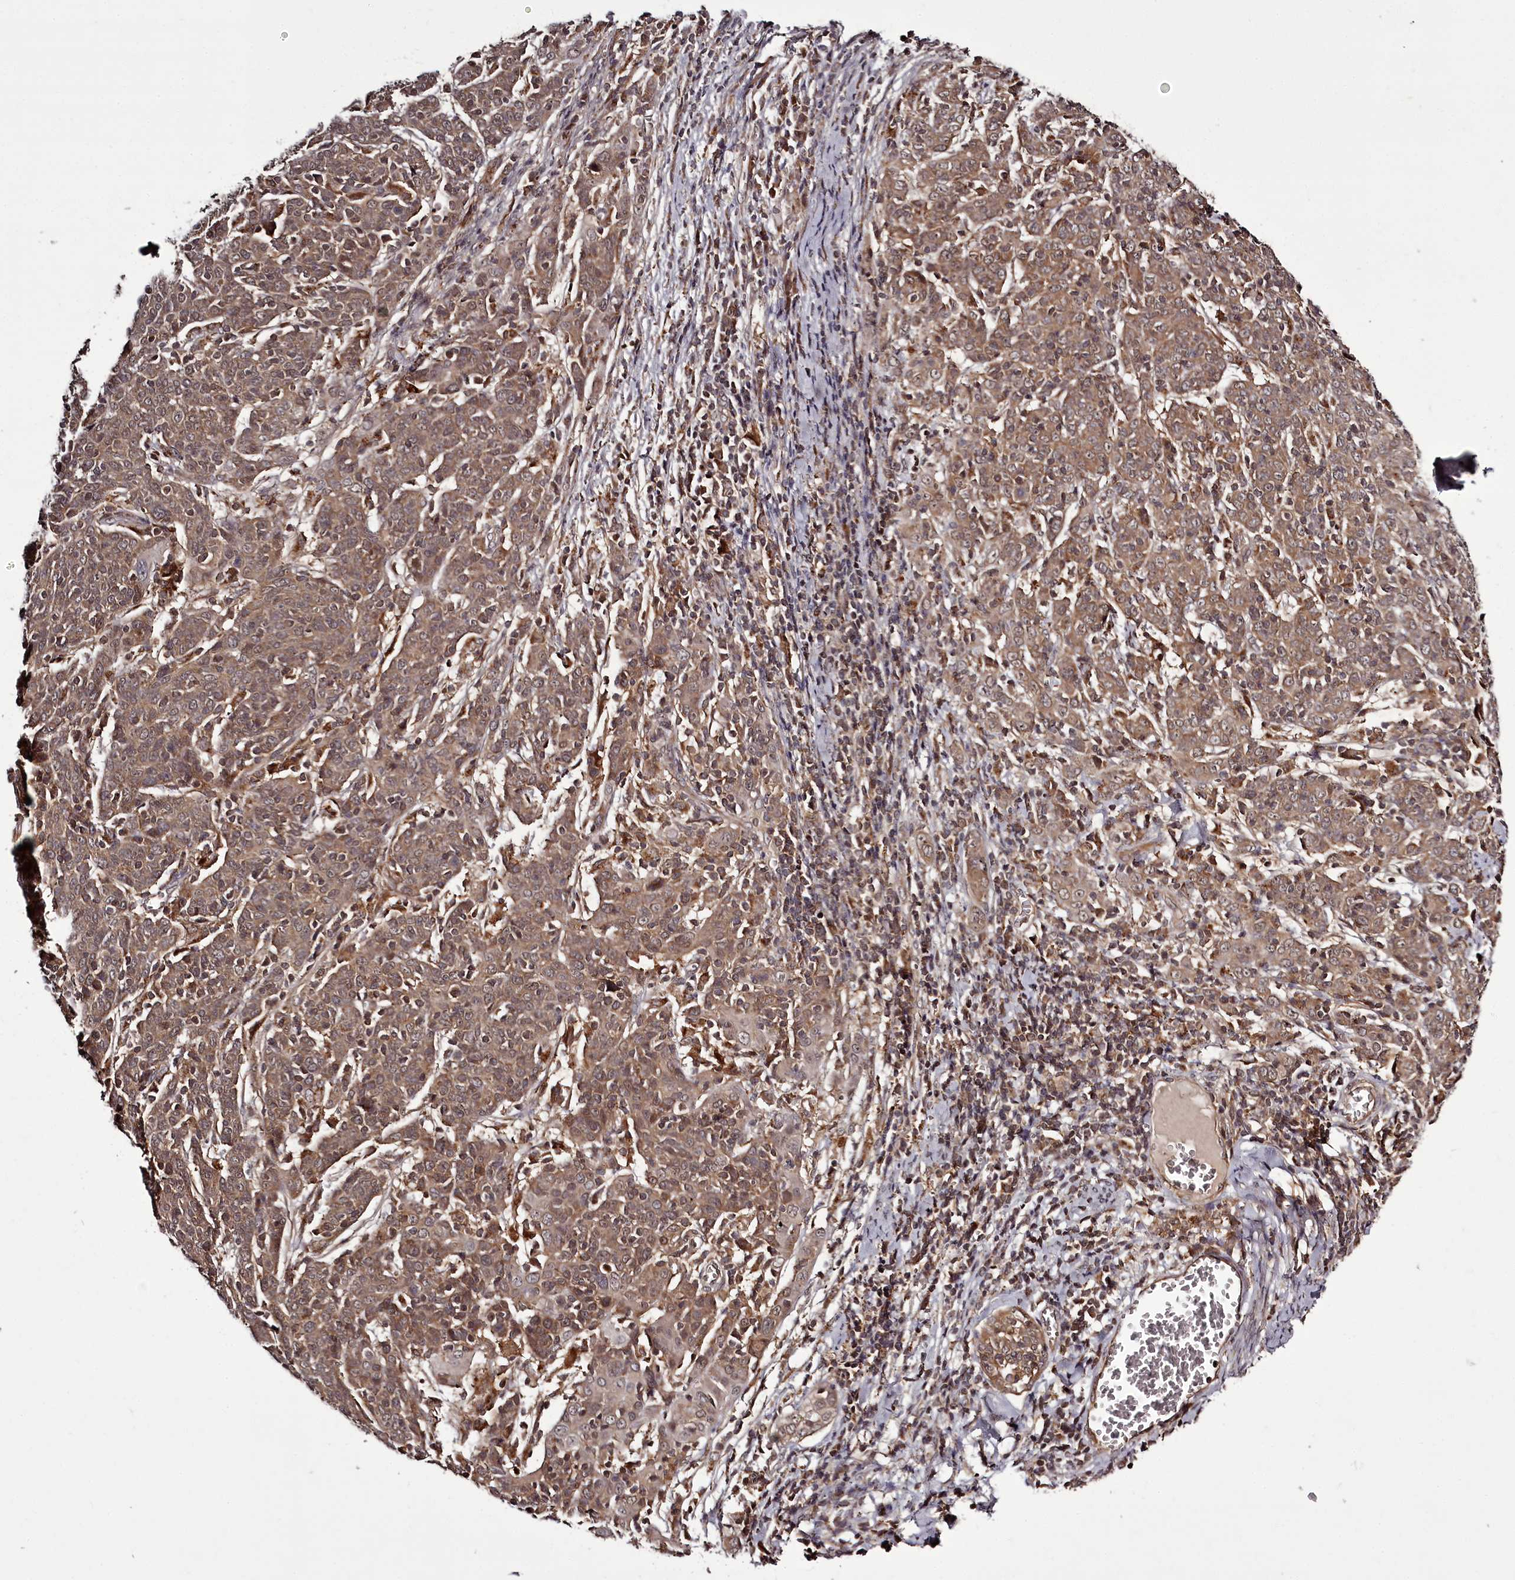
{"staining": {"intensity": "moderate", "quantity": ">75%", "location": "cytoplasmic/membranous"}, "tissue": "cervical cancer", "cell_type": "Tumor cells", "image_type": "cancer", "snomed": [{"axis": "morphology", "description": "Squamous cell carcinoma, NOS"}, {"axis": "topography", "description": "Cervix"}], "caption": "The micrograph demonstrates staining of cervical squamous cell carcinoma, revealing moderate cytoplasmic/membranous protein expression (brown color) within tumor cells. The staining was performed using DAB, with brown indicating positive protein expression. Nuclei are stained blue with hematoxylin.", "gene": "PCBP2", "patient": {"sex": "female", "age": 67}}